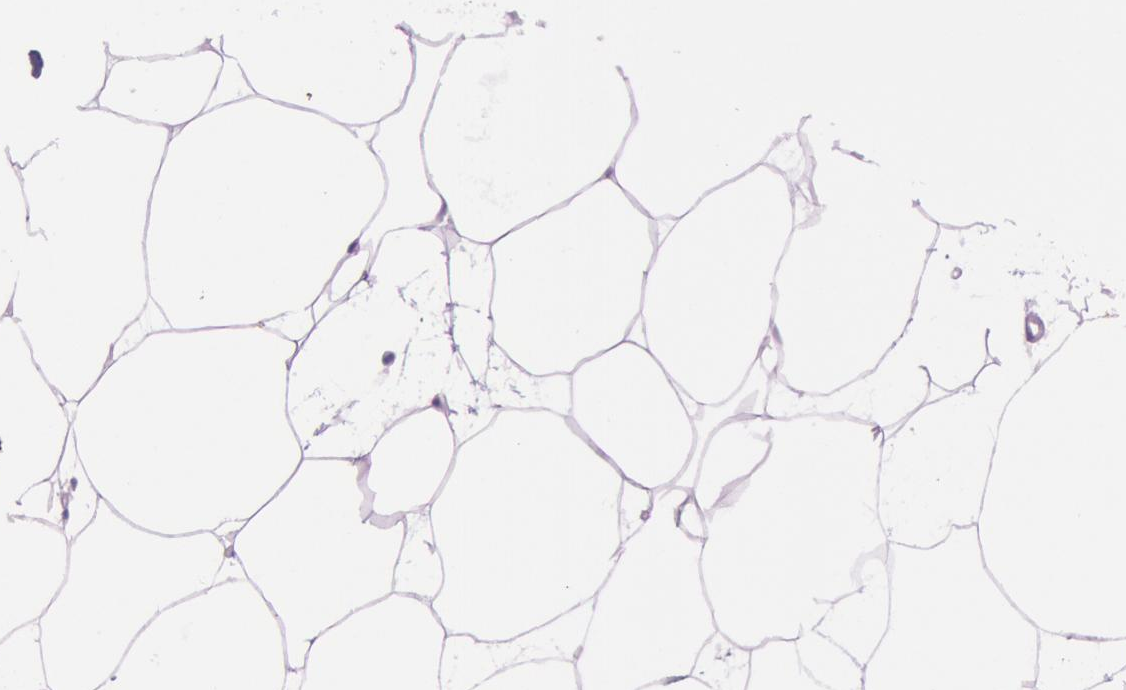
{"staining": {"intensity": "negative", "quantity": "none", "location": "none"}, "tissue": "adipose tissue", "cell_type": "Adipocytes", "image_type": "normal", "snomed": [{"axis": "morphology", "description": "Normal tissue, NOS"}, {"axis": "morphology", "description": "Duct carcinoma"}, {"axis": "topography", "description": "Breast"}, {"axis": "topography", "description": "Adipose tissue"}], "caption": "High power microscopy micrograph of an immunohistochemistry (IHC) image of unremarkable adipose tissue, revealing no significant staining in adipocytes.", "gene": "S100A7", "patient": {"sex": "female", "age": 37}}